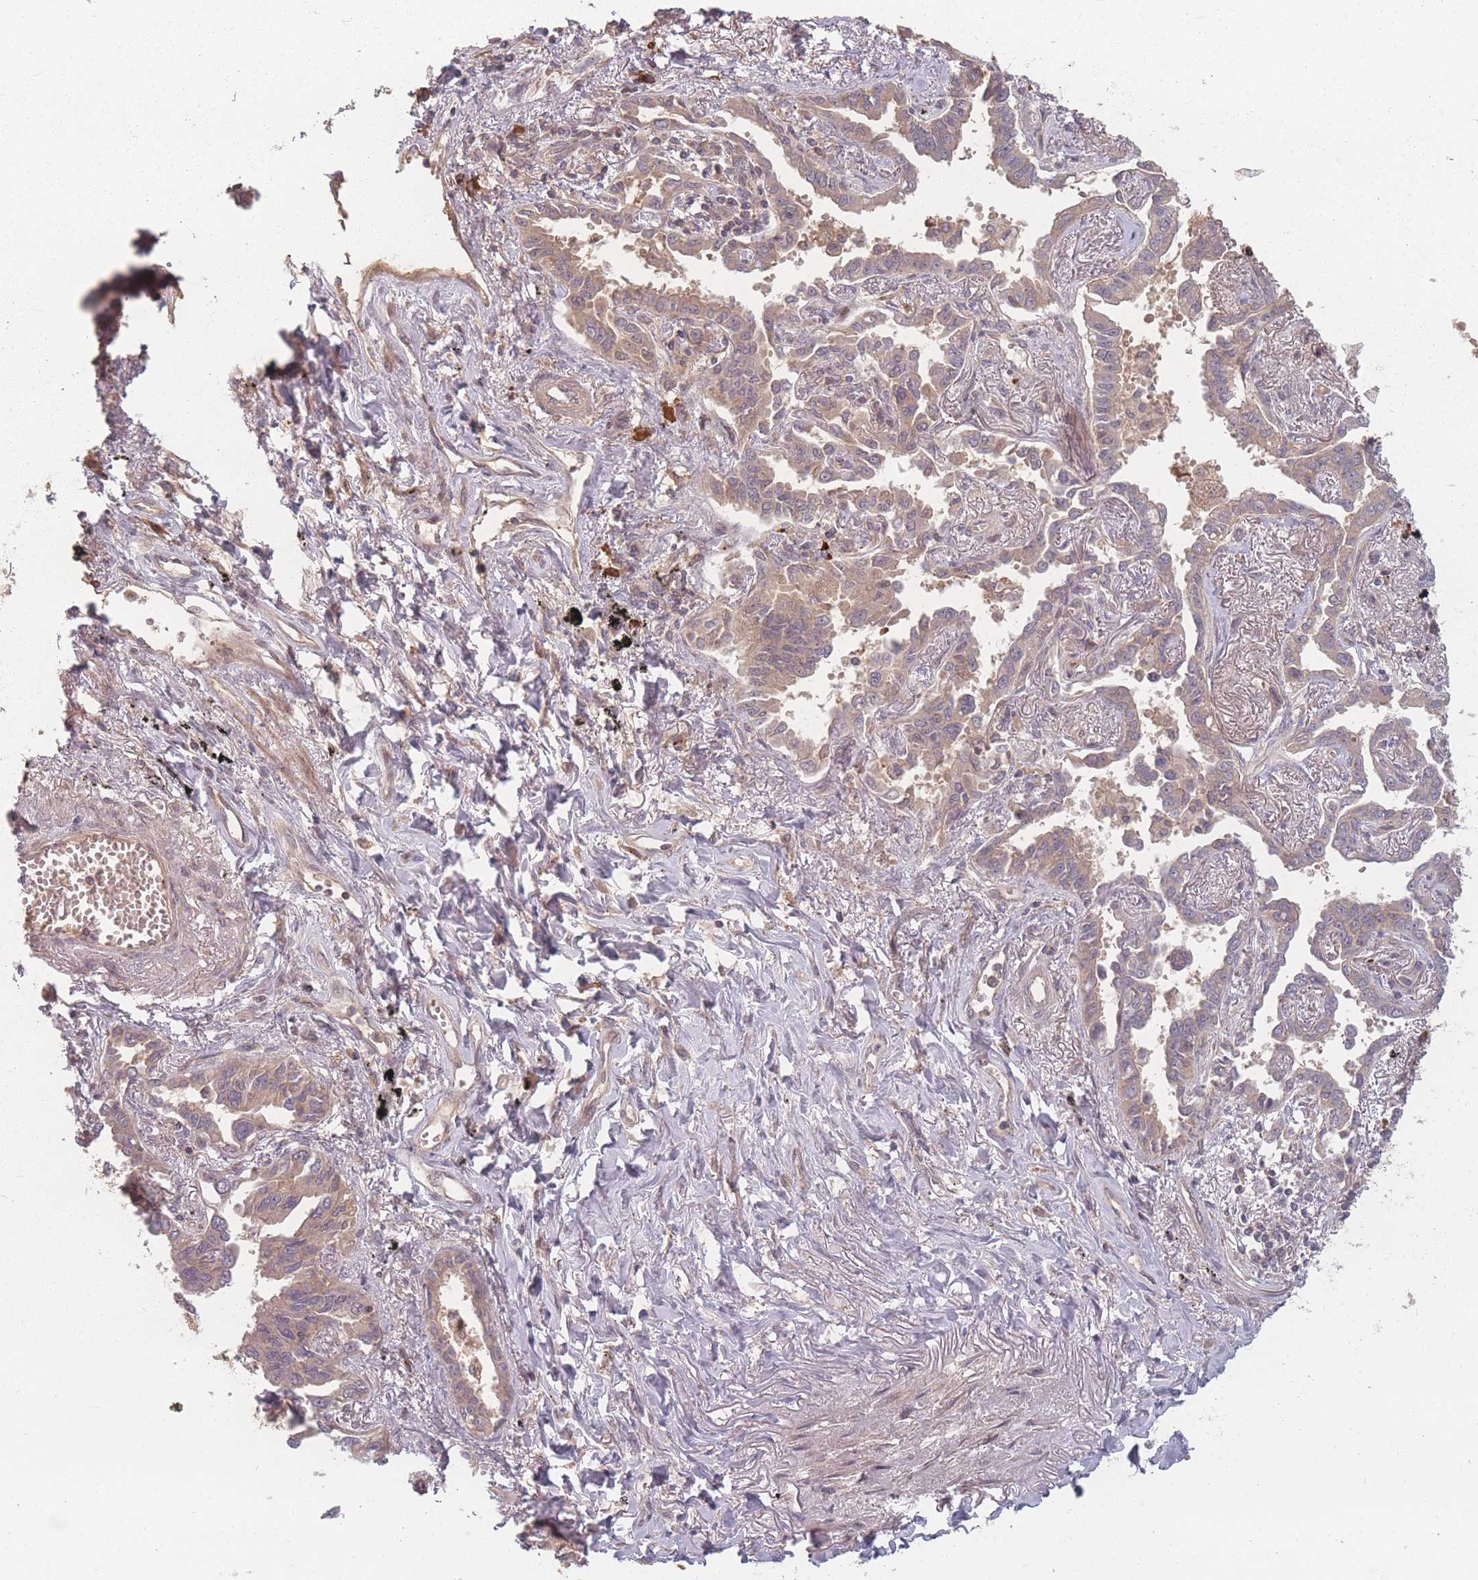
{"staining": {"intensity": "weak", "quantity": ">75%", "location": "cytoplasmic/membranous"}, "tissue": "lung cancer", "cell_type": "Tumor cells", "image_type": "cancer", "snomed": [{"axis": "morphology", "description": "Adenocarcinoma, NOS"}, {"axis": "topography", "description": "Lung"}], "caption": "A low amount of weak cytoplasmic/membranous positivity is seen in approximately >75% of tumor cells in lung cancer (adenocarcinoma) tissue.", "gene": "HAGH", "patient": {"sex": "male", "age": 67}}